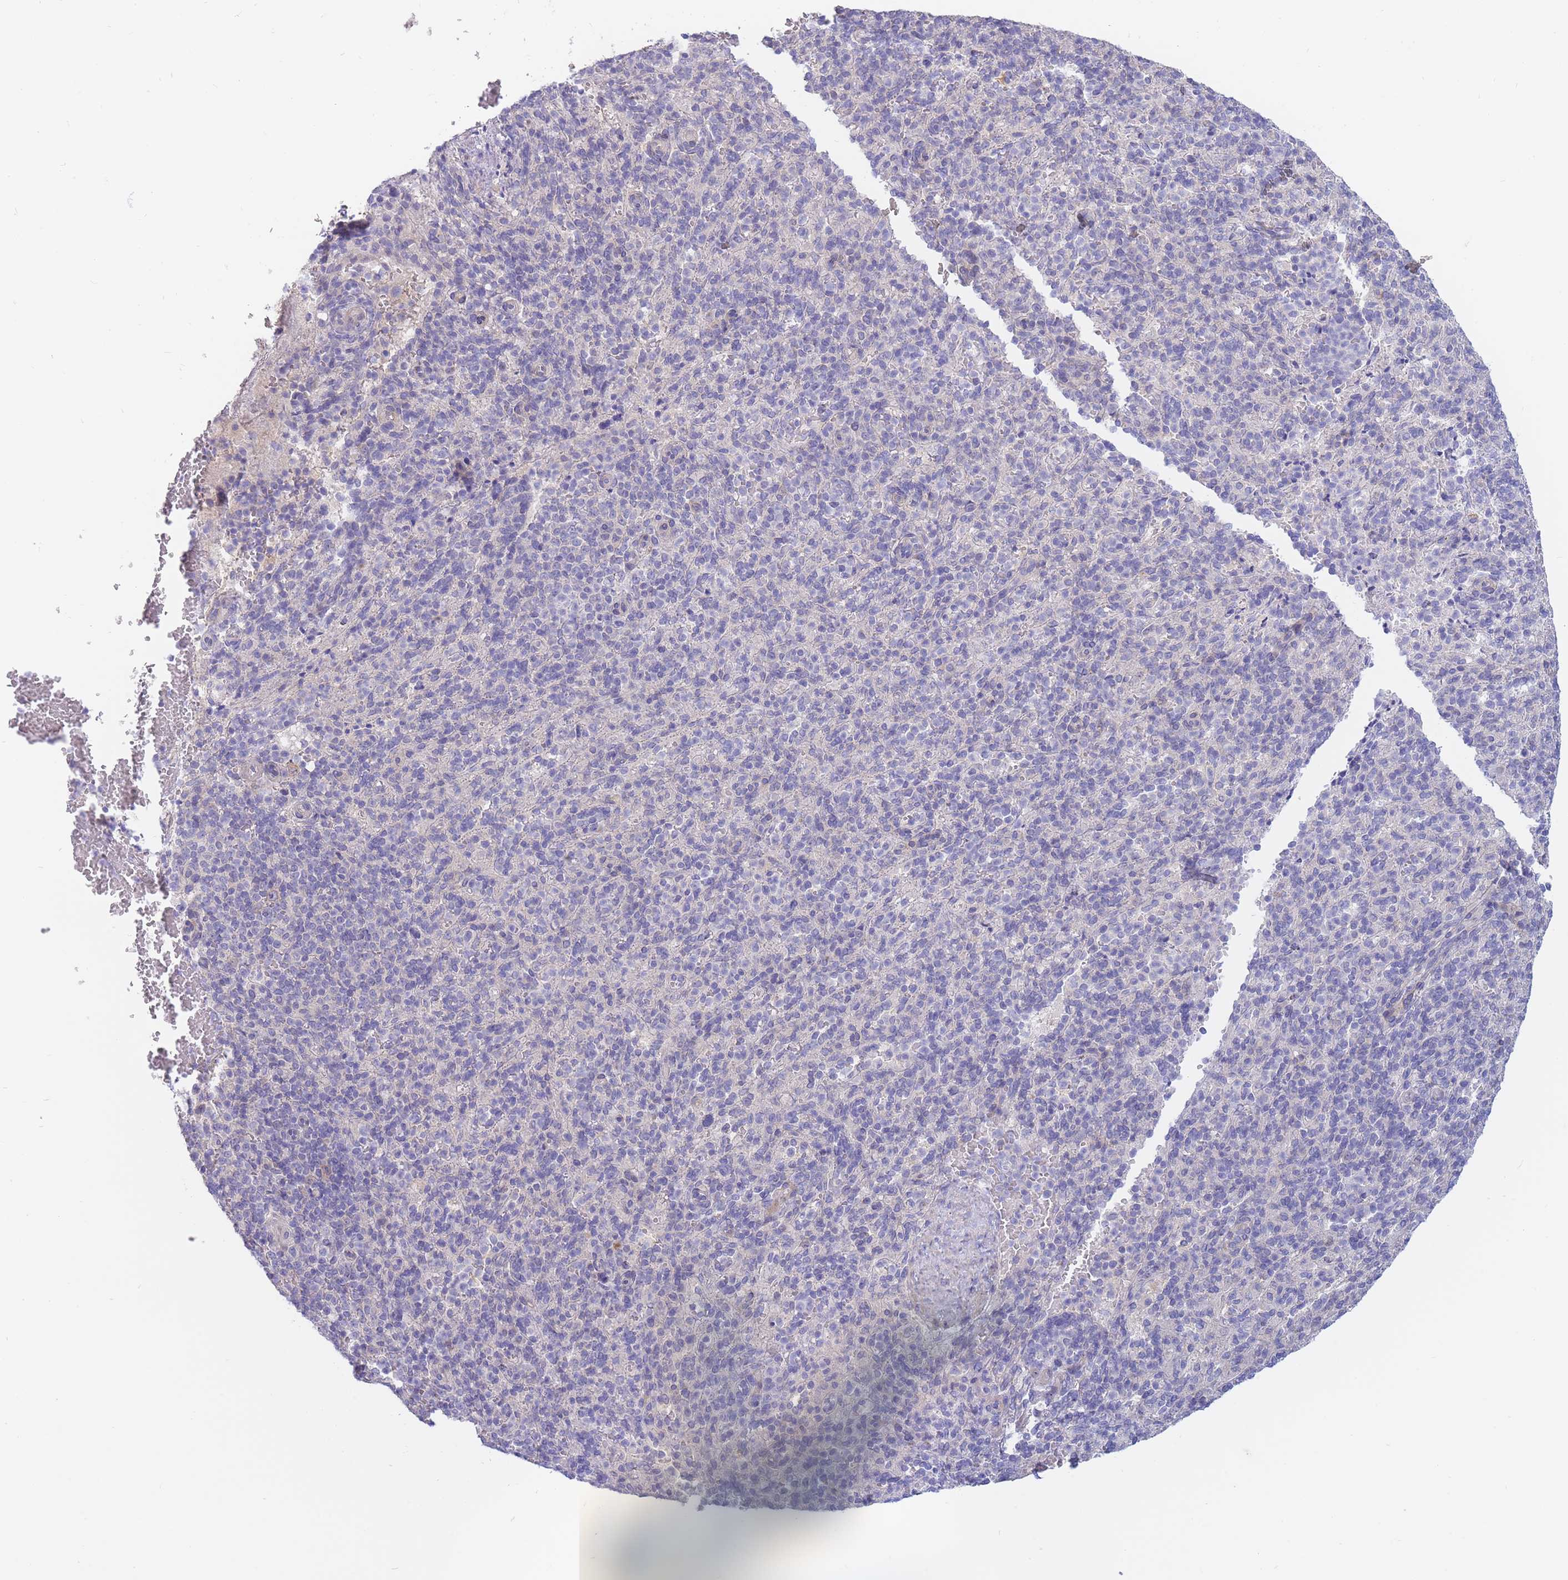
{"staining": {"intensity": "negative", "quantity": "none", "location": "none"}, "tissue": "spleen", "cell_type": "Cells in red pulp", "image_type": "normal", "snomed": [{"axis": "morphology", "description": "Normal tissue, NOS"}, {"axis": "topography", "description": "Spleen"}], "caption": "Normal spleen was stained to show a protein in brown. There is no significant staining in cells in red pulp.", "gene": "SUGT1", "patient": {"sex": "female", "age": 74}}